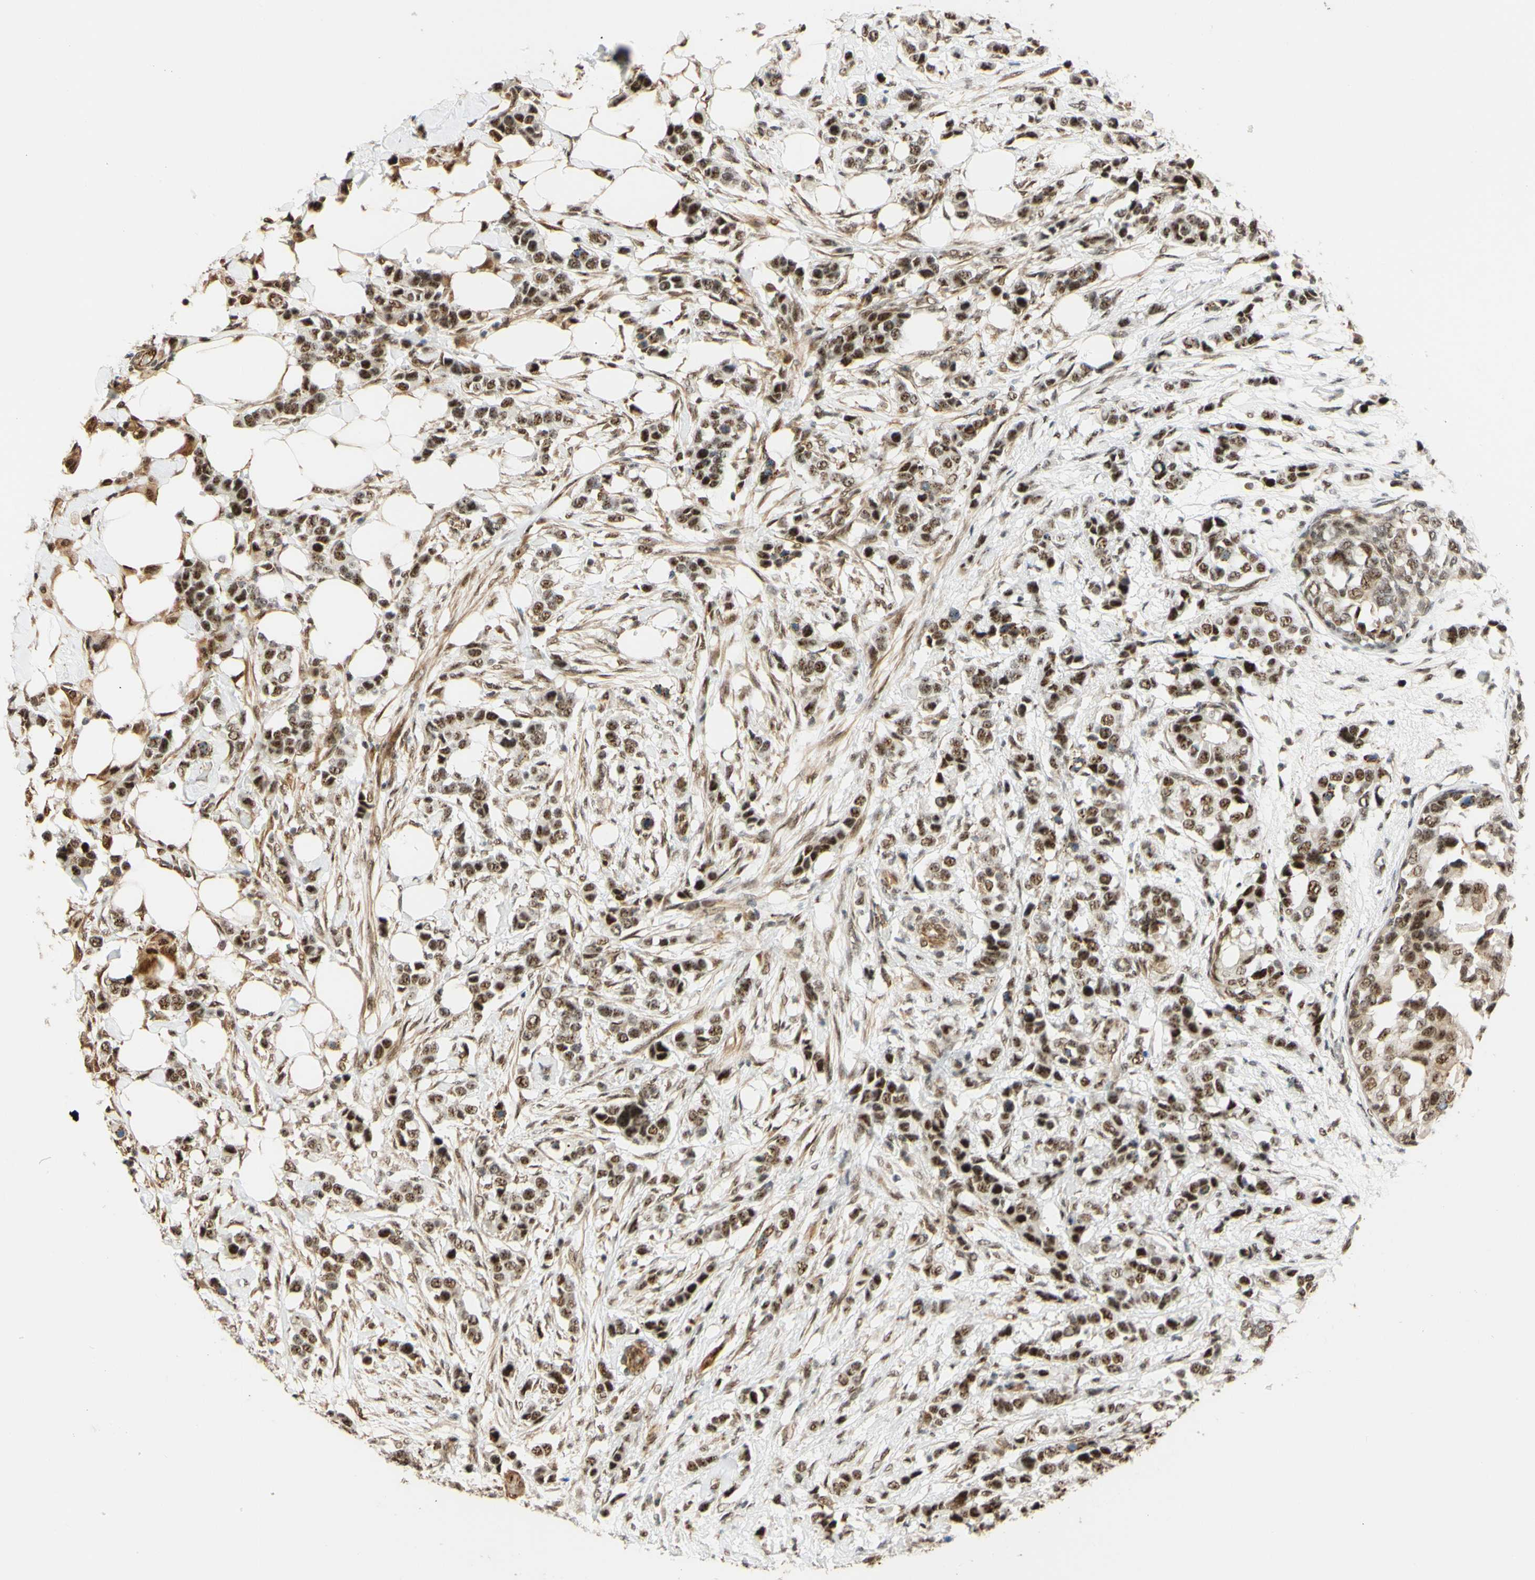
{"staining": {"intensity": "strong", "quantity": ">75%", "location": "nuclear"}, "tissue": "breast cancer", "cell_type": "Tumor cells", "image_type": "cancer", "snomed": [{"axis": "morphology", "description": "Normal tissue, NOS"}, {"axis": "morphology", "description": "Duct carcinoma"}, {"axis": "topography", "description": "Breast"}], "caption": "The immunohistochemical stain highlights strong nuclear staining in tumor cells of breast cancer tissue.", "gene": "SAP18", "patient": {"sex": "female", "age": 50}}